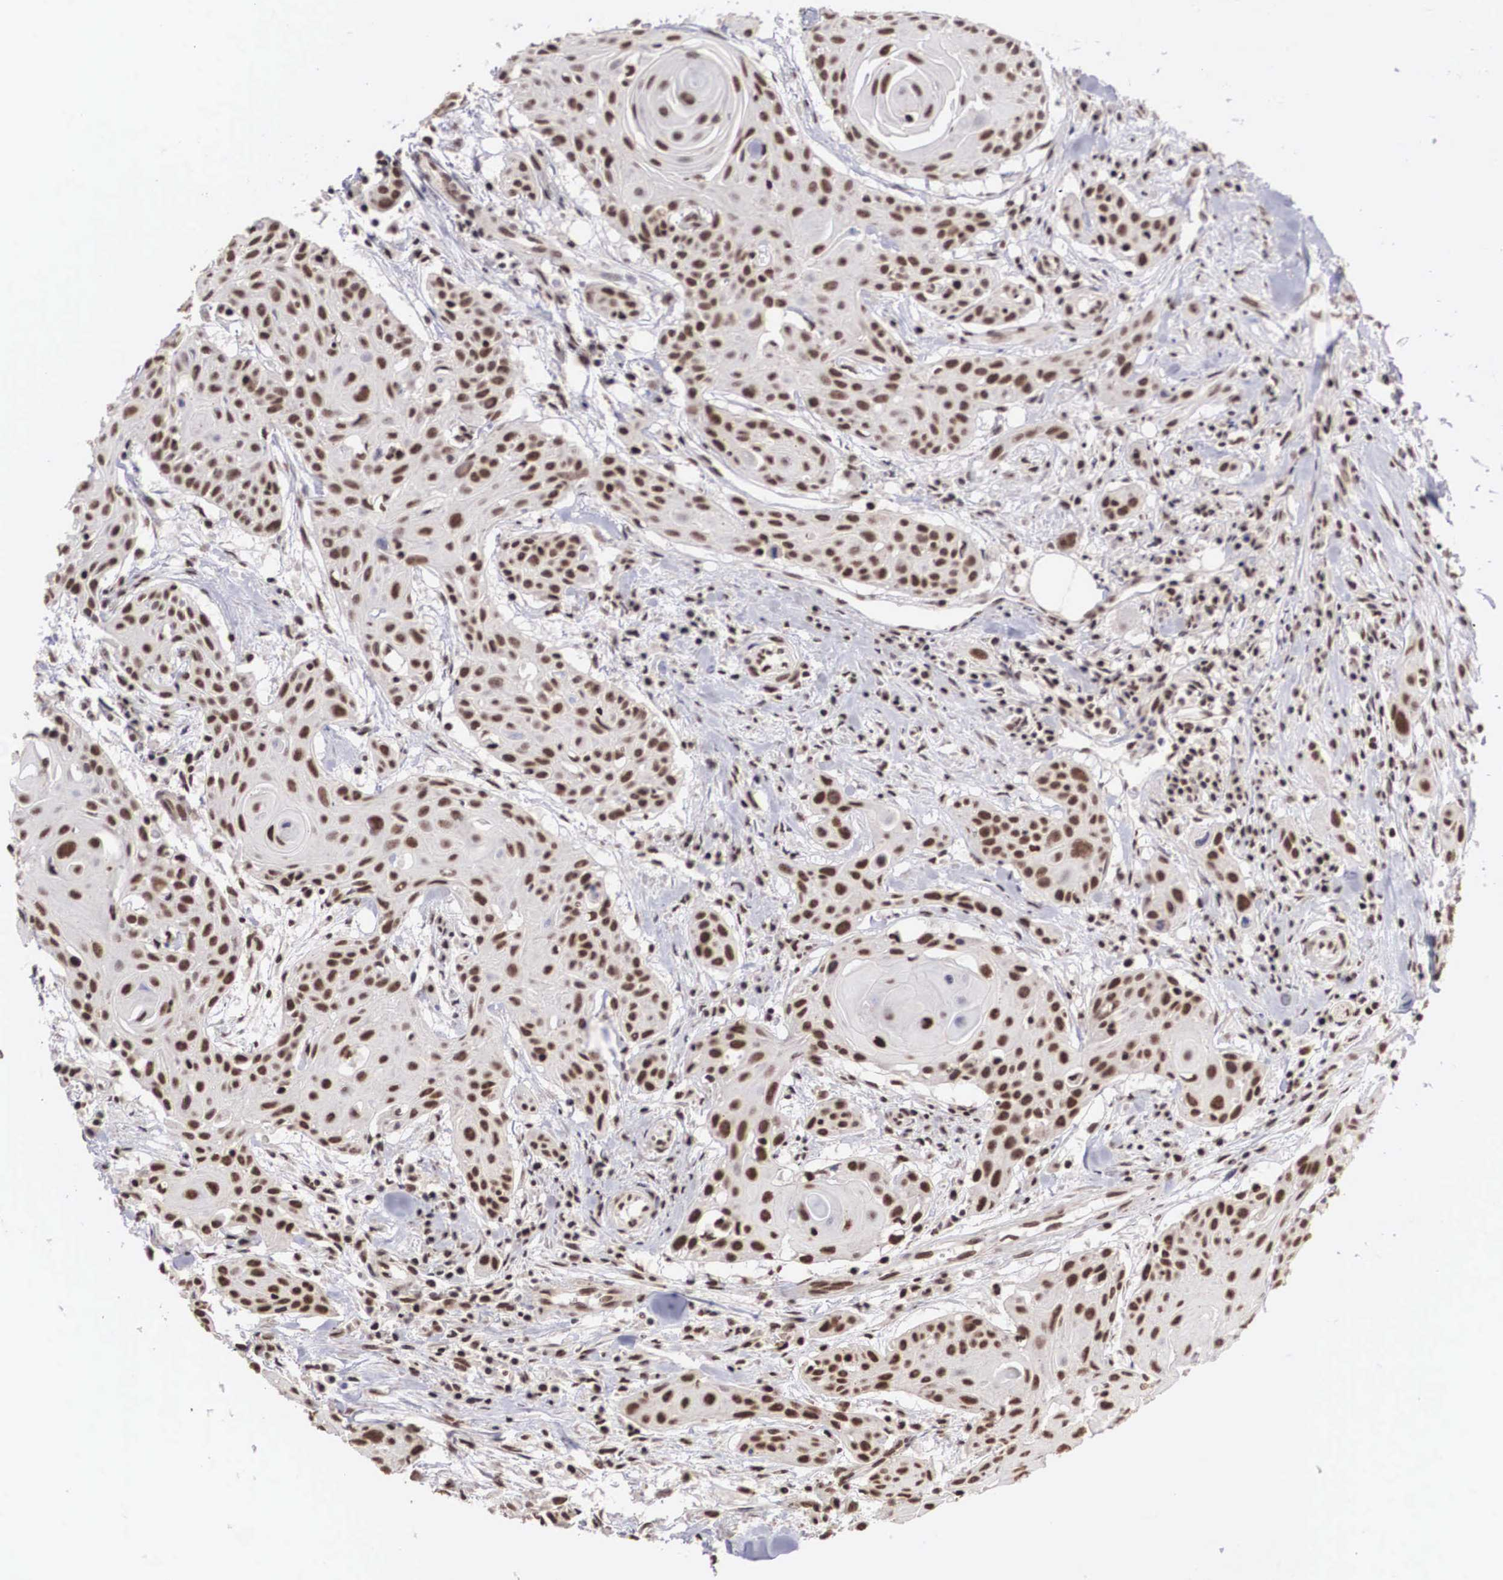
{"staining": {"intensity": "strong", "quantity": ">75%", "location": "nuclear"}, "tissue": "head and neck cancer", "cell_type": "Tumor cells", "image_type": "cancer", "snomed": [{"axis": "morphology", "description": "Squamous cell carcinoma, NOS"}, {"axis": "morphology", "description": "Squamous cell carcinoma, metastatic, NOS"}, {"axis": "topography", "description": "Lymph node"}, {"axis": "topography", "description": "Salivary gland"}, {"axis": "topography", "description": "Head-Neck"}], "caption": "IHC (DAB (3,3'-diaminobenzidine)) staining of squamous cell carcinoma (head and neck) demonstrates strong nuclear protein expression in about >75% of tumor cells.", "gene": "HTATSF1", "patient": {"sex": "female", "age": 74}}